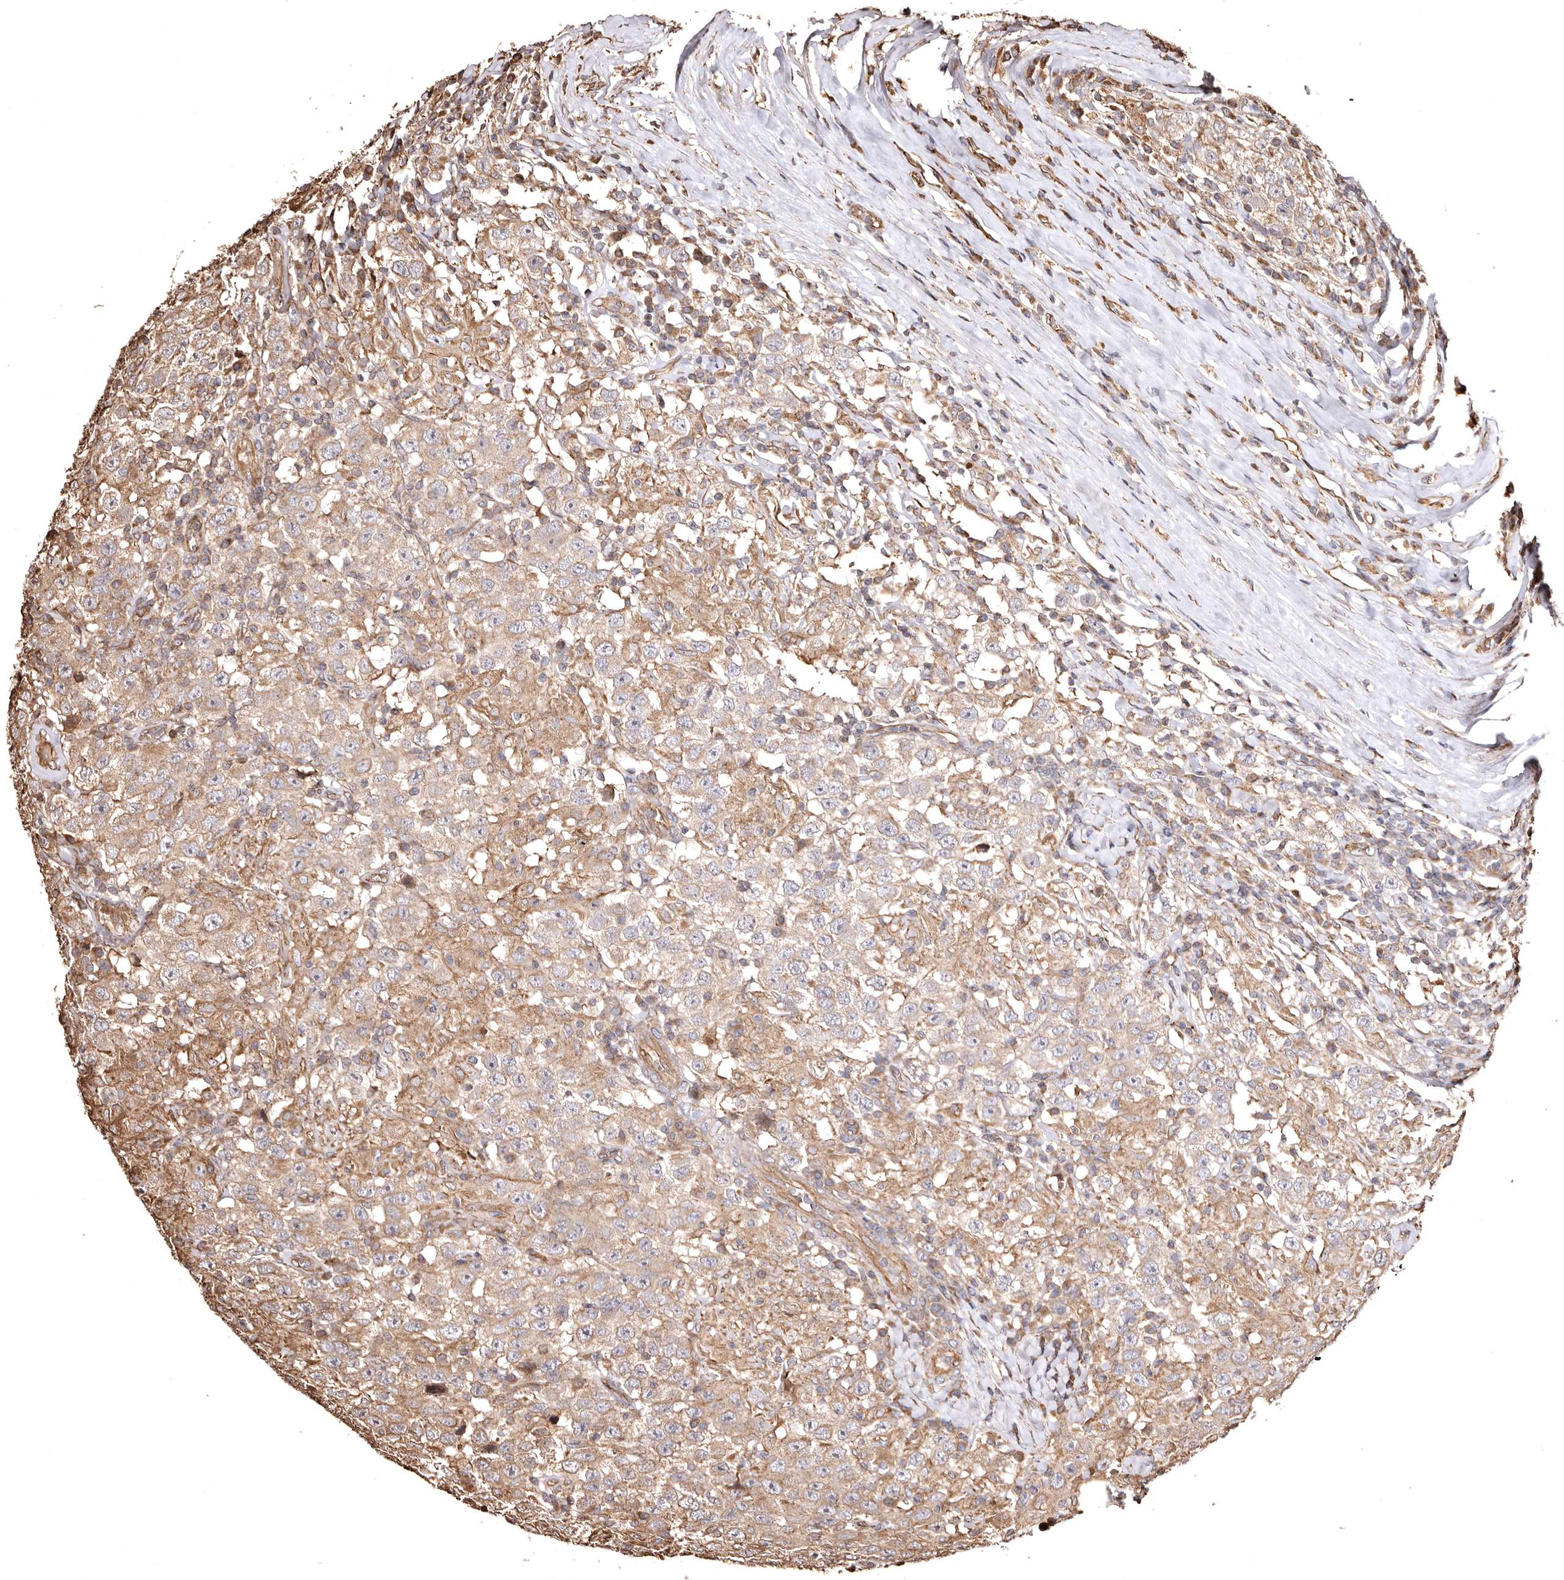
{"staining": {"intensity": "weak", "quantity": ">75%", "location": "cytoplasmic/membranous"}, "tissue": "testis cancer", "cell_type": "Tumor cells", "image_type": "cancer", "snomed": [{"axis": "morphology", "description": "Seminoma, NOS"}, {"axis": "topography", "description": "Testis"}], "caption": "Immunohistochemical staining of testis seminoma exhibits low levels of weak cytoplasmic/membranous positivity in approximately >75% of tumor cells.", "gene": "MACC1", "patient": {"sex": "male", "age": 41}}